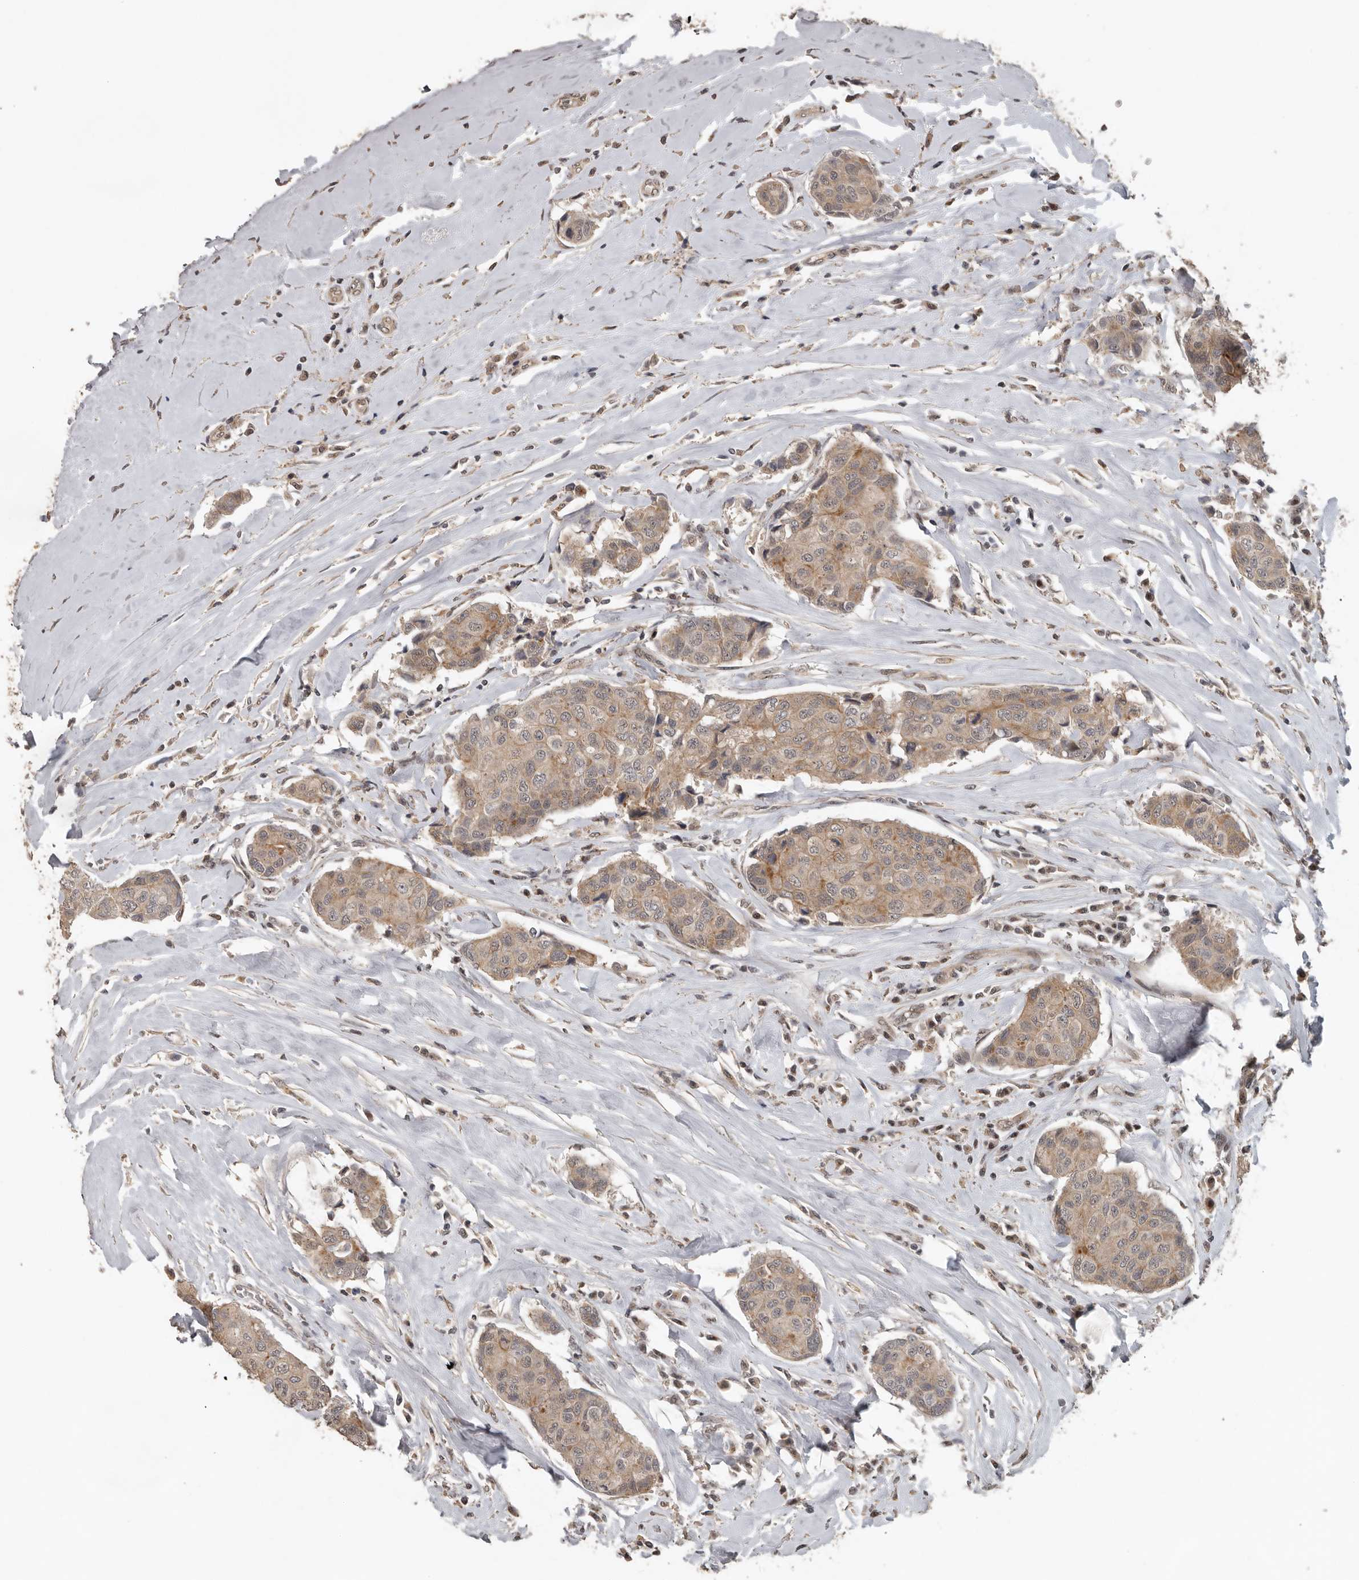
{"staining": {"intensity": "weak", "quantity": ">75%", "location": "cytoplasmic/membranous"}, "tissue": "breast cancer", "cell_type": "Tumor cells", "image_type": "cancer", "snomed": [{"axis": "morphology", "description": "Duct carcinoma"}, {"axis": "topography", "description": "Breast"}], "caption": "IHC histopathology image of neoplastic tissue: human breast cancer stained using immunohistochemistry demonstrates low levels of weak protein expression localized specifically in the cytoplasmic/membranous of tumor cells, appearing as a cytoplasmic/membranous brown color.", "gene": "CEP350", "patient": {"sex": "female", "age": 80}}